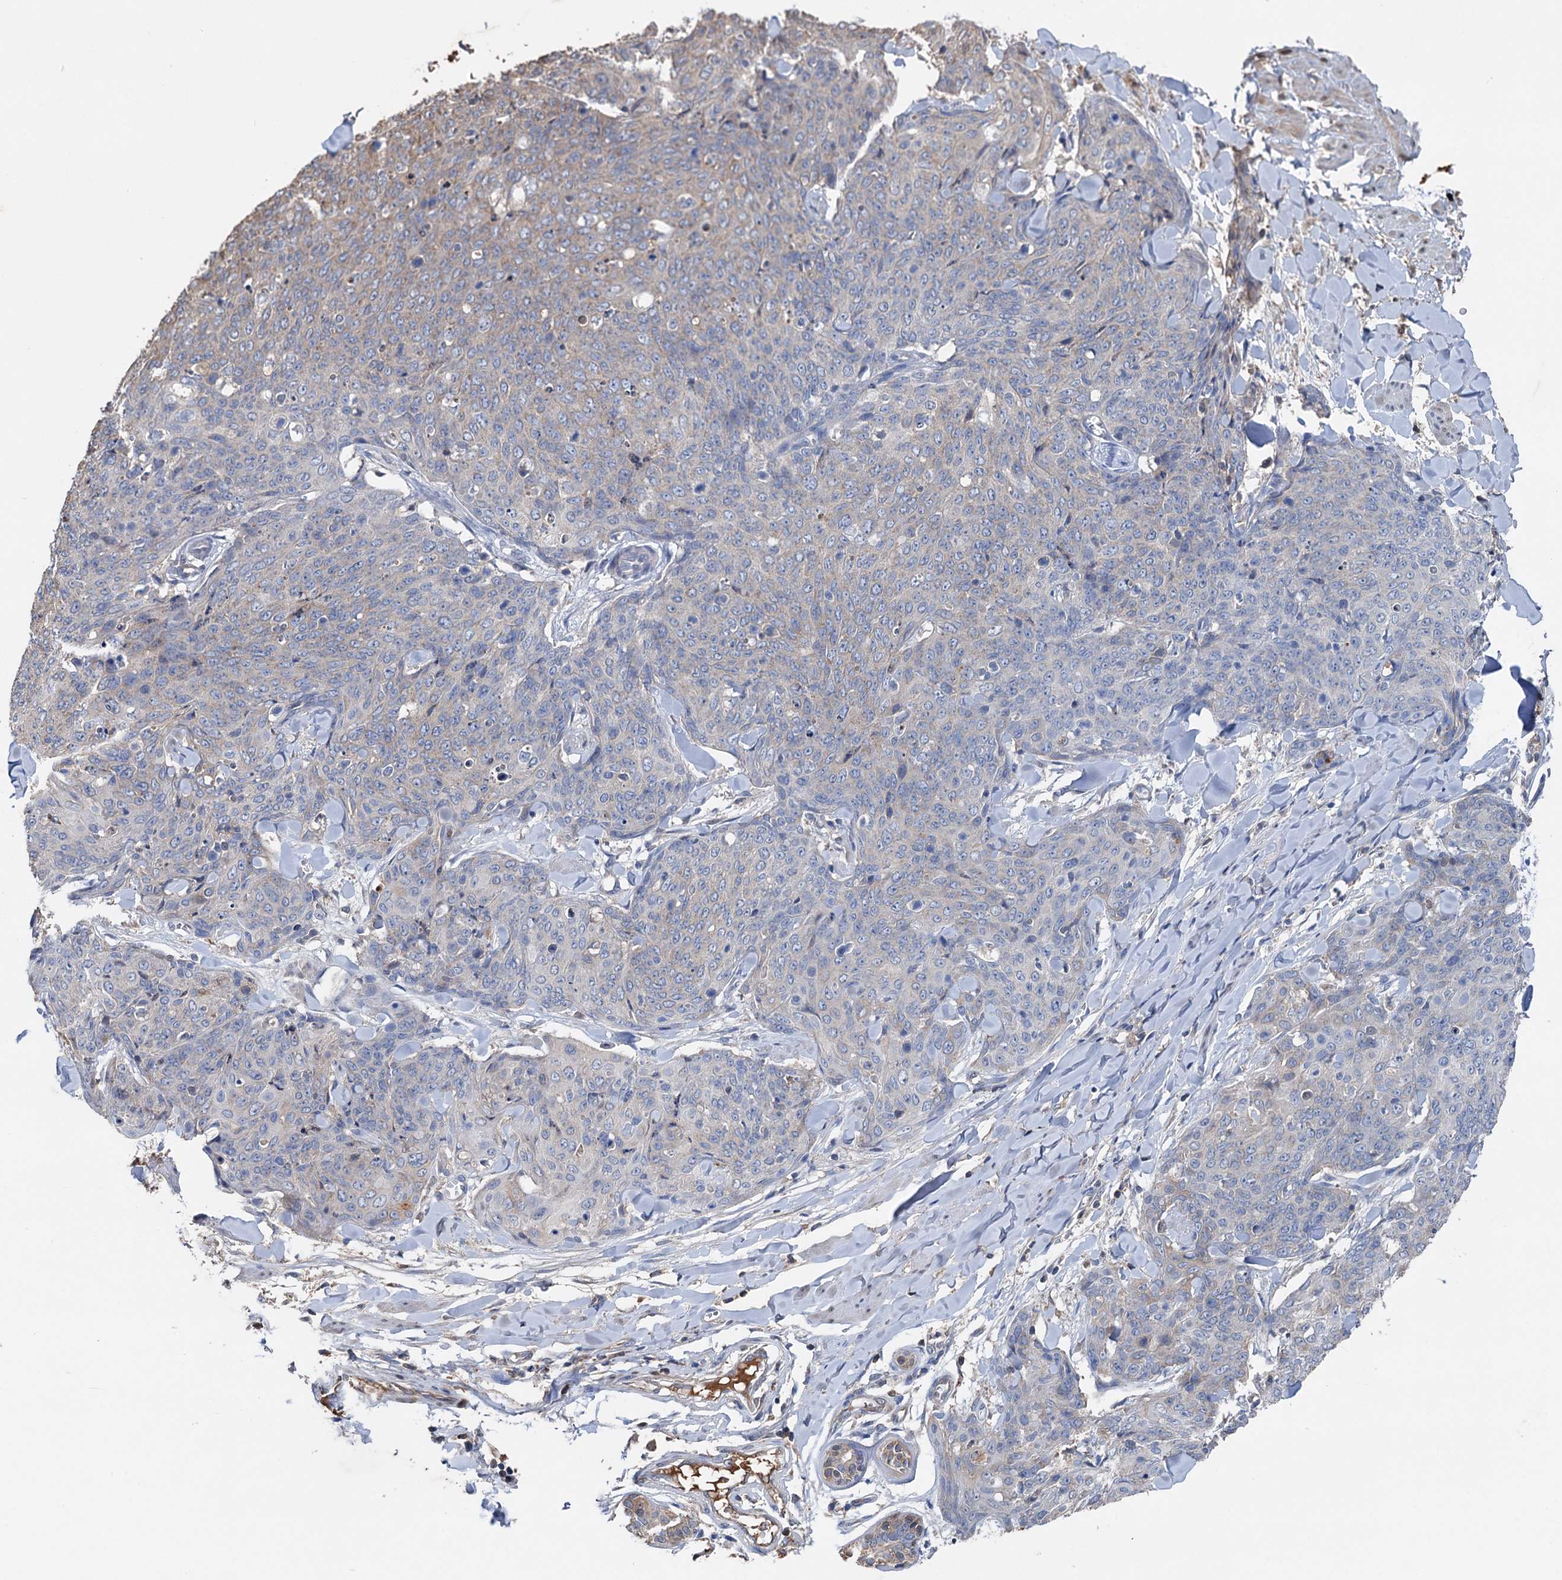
{"staining": {"intensity": "negative", "quantity": "none", "location": "none"}, "tissue": "skin cancer", "cell_type": "Tumor cells", "image_type": "cancer", "snomed": [{"axis": "morphology", "description": "Squamous cell carcinoma, NOS"}, {"axis": "topography", "description": "Skin"}, {"axis": "topography", "description": "Vulva"}], "caption": "A histopathology image of squamous cell carcinoma (skin) stained for a protein shows no brown staining in tumor cells.", "gene": "ARL13A", "patient": {"sex": "female", "age": 85}}